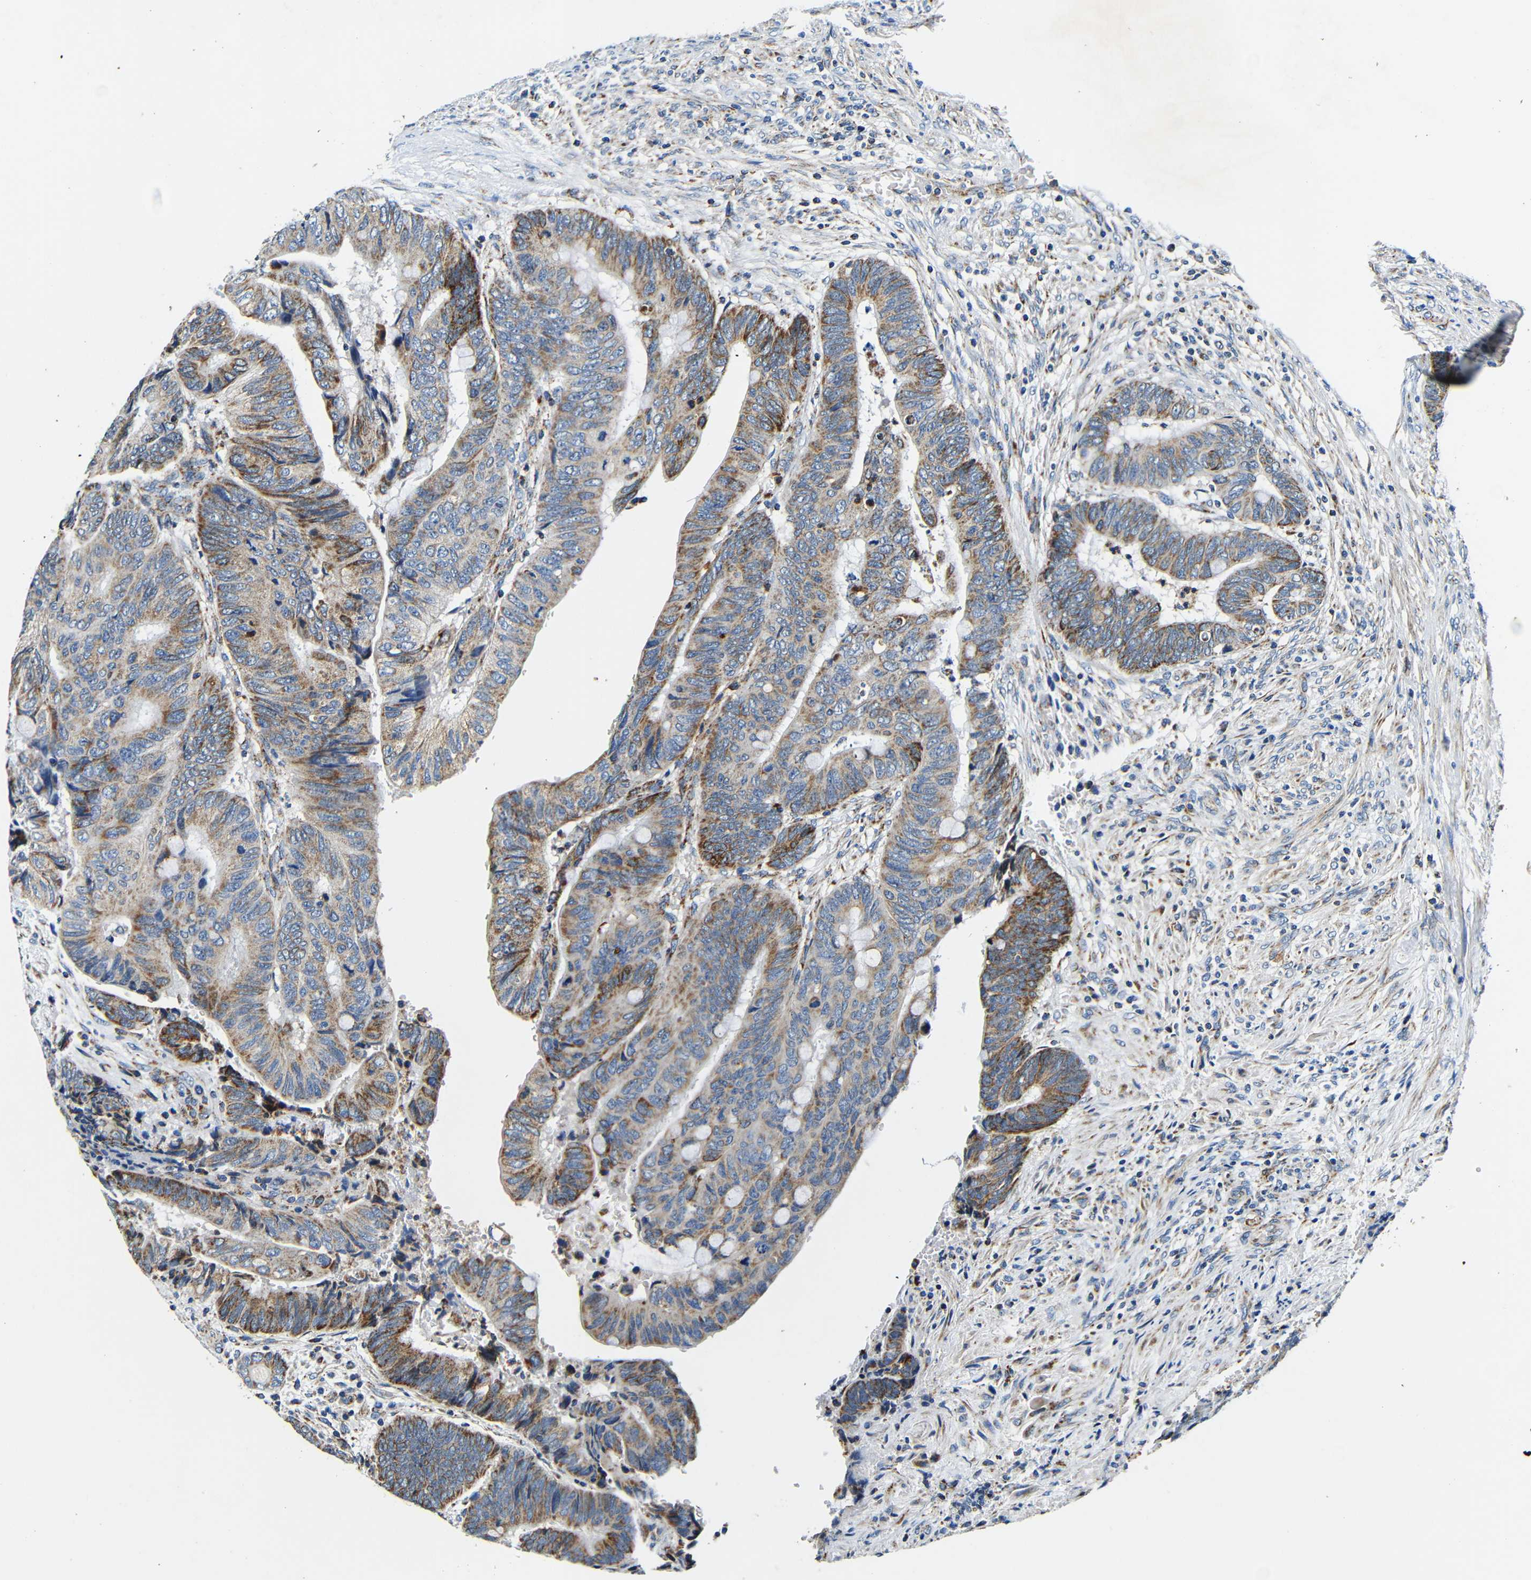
{"staining": {"intensity": "moderate", "quantity": ">75%", "location": "cytoplasmic/membranous"}, "tissue": "colorectal cancer", "cell_type": "Tumor cells", "image_type": "cancer", "snomed": [{"axis": "morphology", "description": "Adenocarcinoma, NOS"}, {"axis": "topography", "description": "Colon"}], "caption": "High-power microscopy captured an immunohistochemistry (IHC) histopathology image of adenocarcinoma (colorectal), revealing moderate cytoplasmic/membranous expression in approximately >75% of tumor cells. (Brightfield microscopy of DAB IHC at high magnification).", "gene": "GALNT18", "patient": {"sex": "female", "age": 76}}